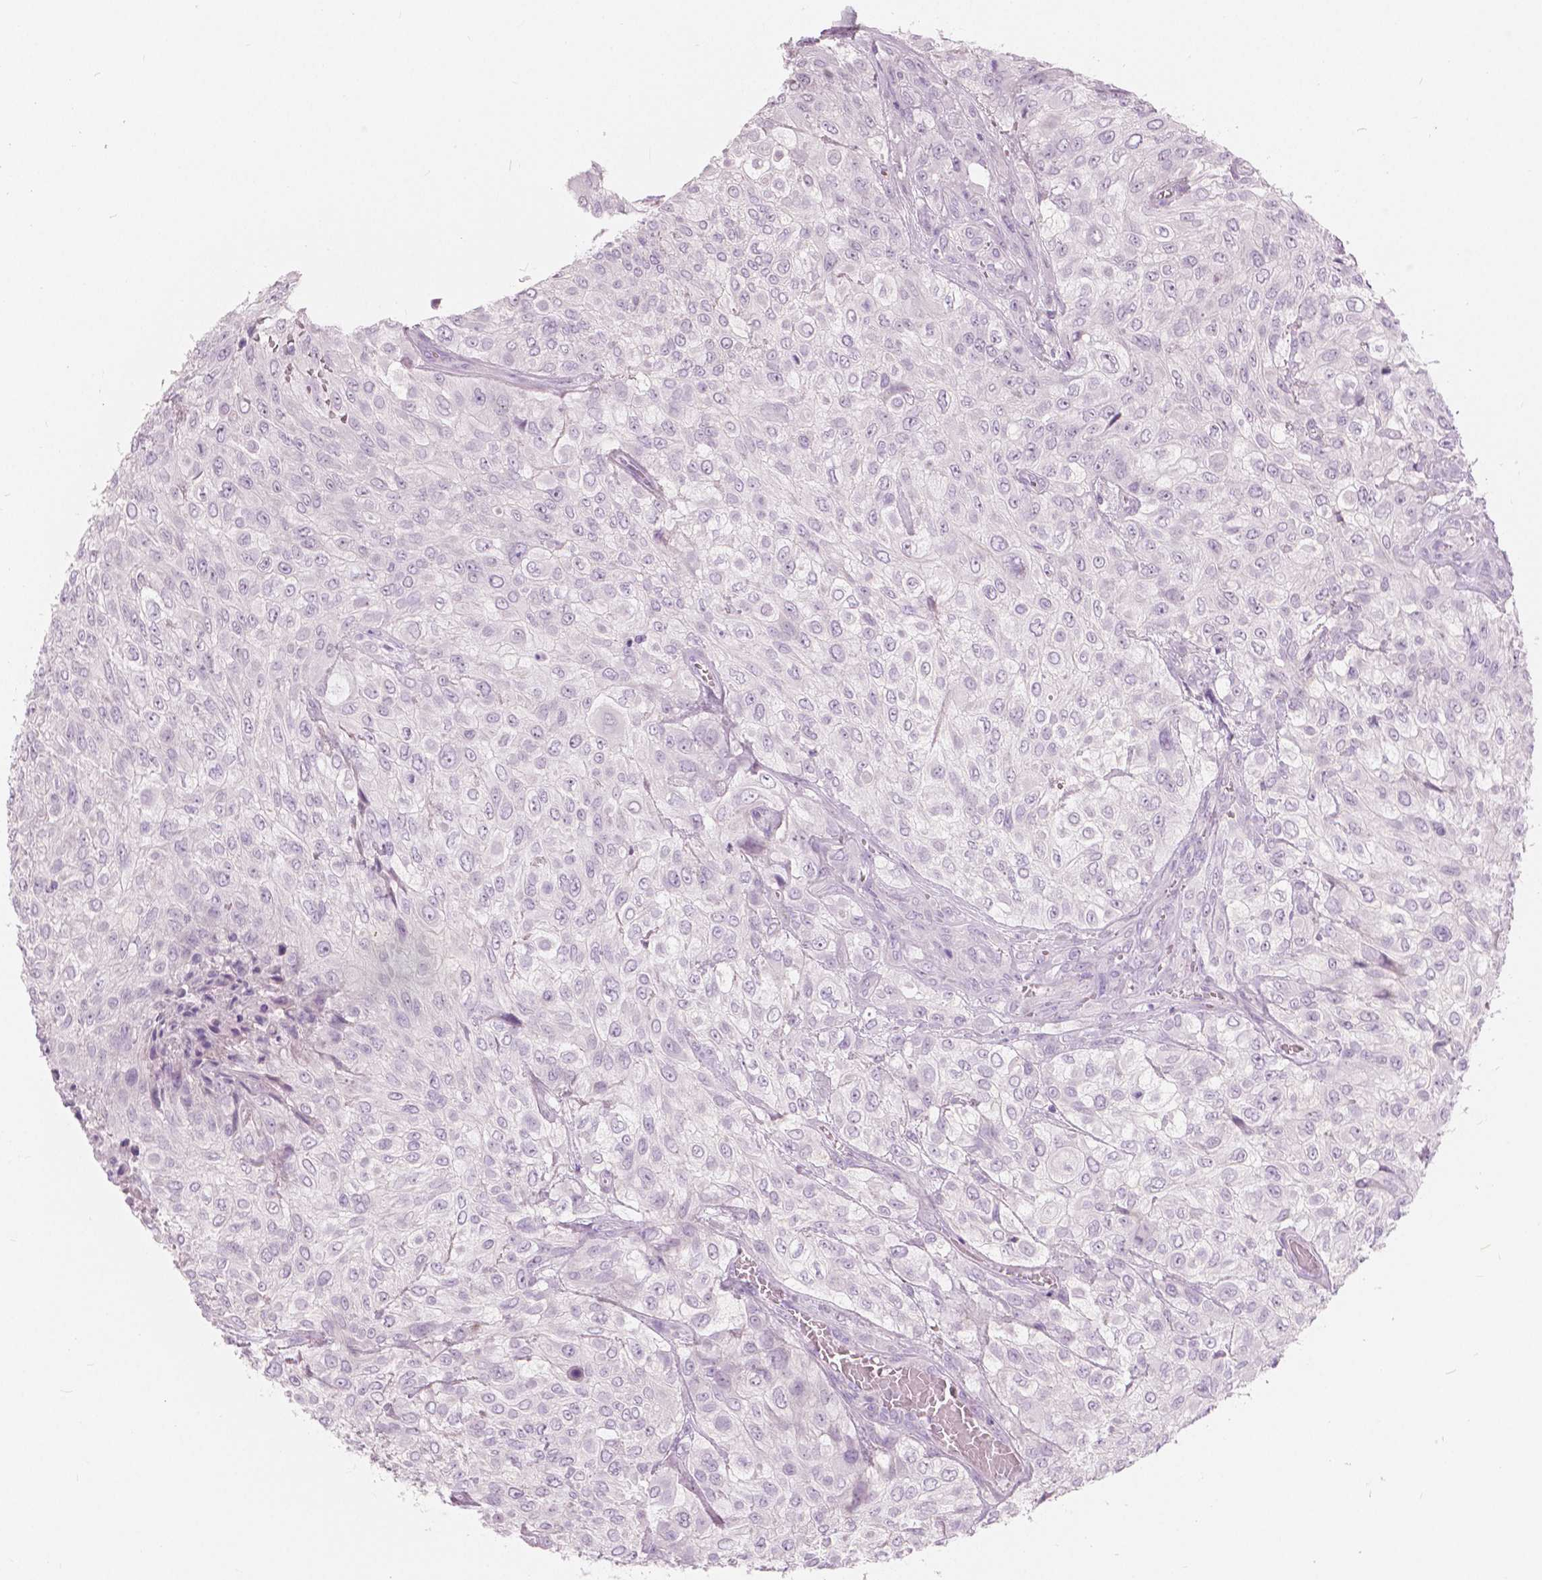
{"staining": {"intensity": "negative", "quantity": "none", "location": "none"}, "tissue": "urothelial cancer", "cell_type": "Tumor cells", "image_type": "cancer", "snomed": [{"axis": "morphology", "description": "Urothelial carcinoma, High grade"}, {"axis": "topography", "description": "Urinary bladder"}], "caption": "IHC of urothelial cancer shows no expression in tumor cells.", "gene": "A4GNT", "patient": {"sex": "male", "age": 57}}